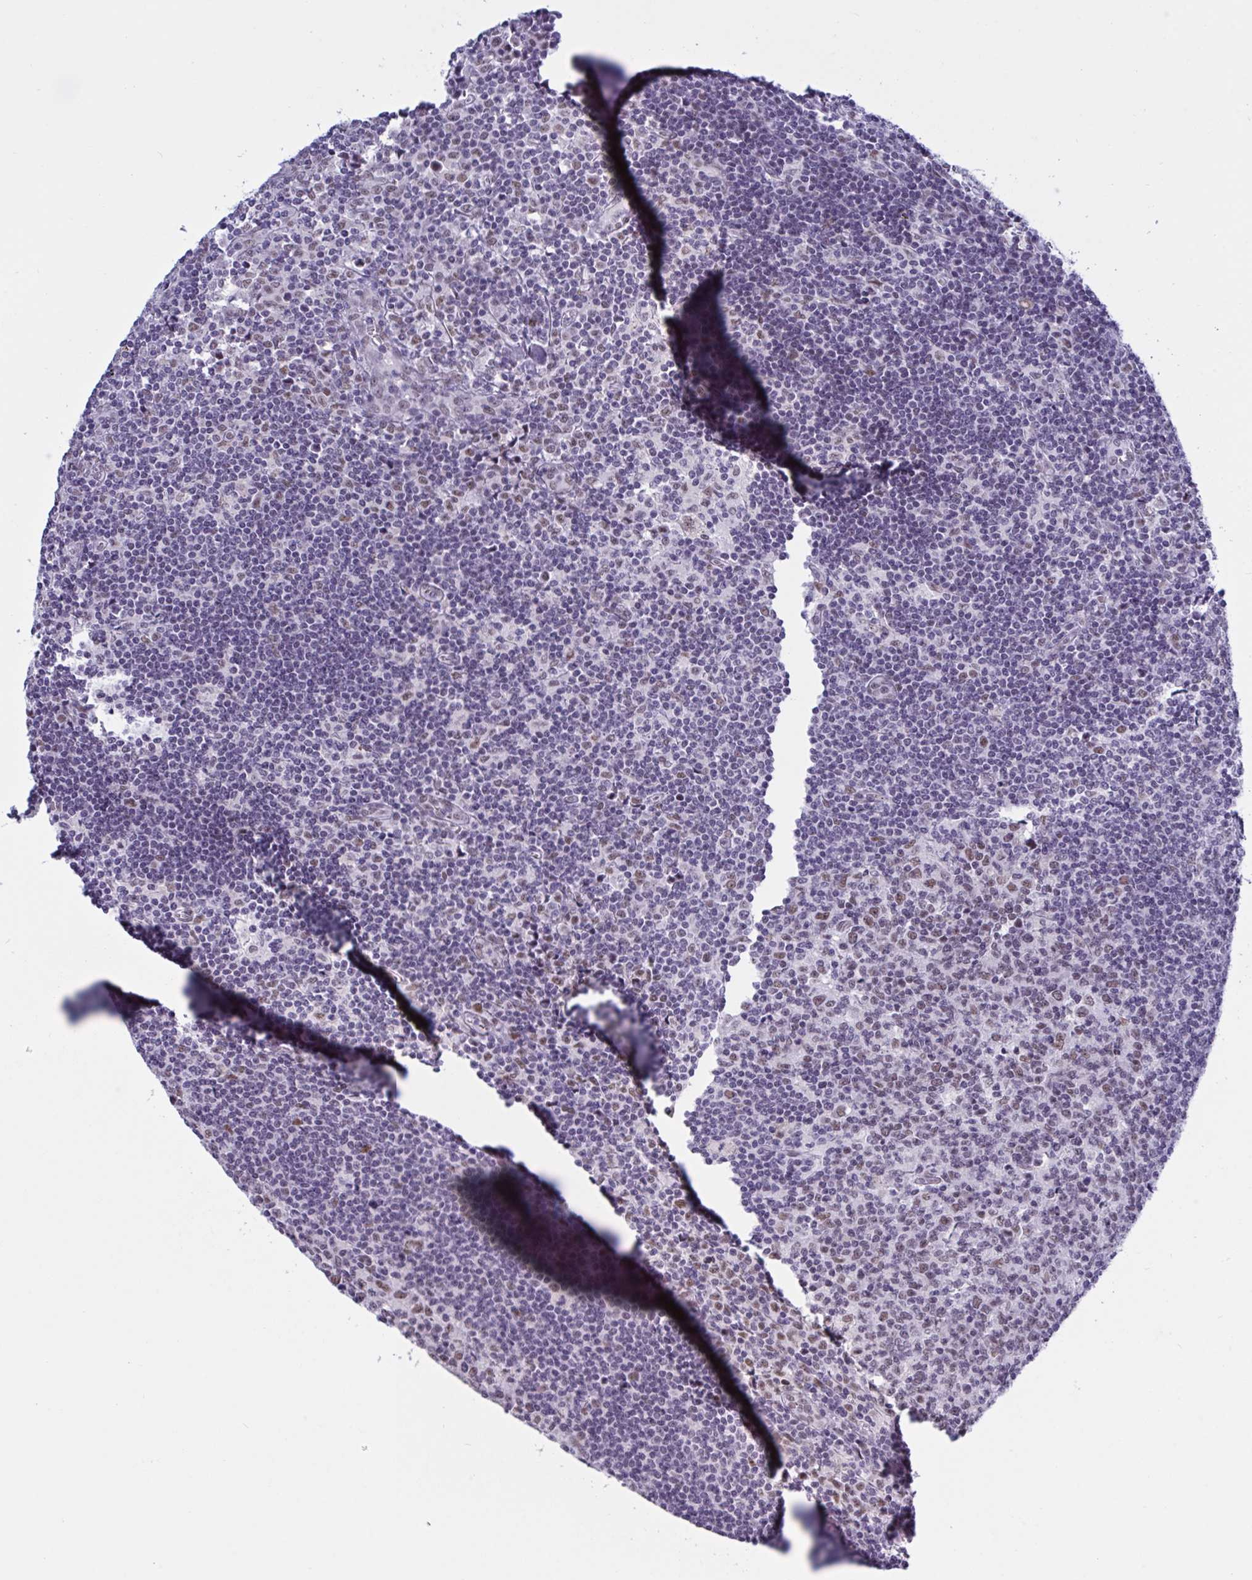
{"staining": {"intensity": "moderate", "quantity": "<25%", "location": "nuclear"}, "tissue": "lymph node", "cell_type": "Germinal center cells", "image_type": "normal", "snomed": [{"axis": "morphology", "description": "Normal tissue, NOS"}, {"axis": "topography", "description": "Lymph node"}], "caption": "Lymph node stained with a brown dye shows moderate nuclear positive positivity in approximately <25% of germinal center cells.", "gene": "PPP1R10", "patient": {"sex": "female", "age": 45}}